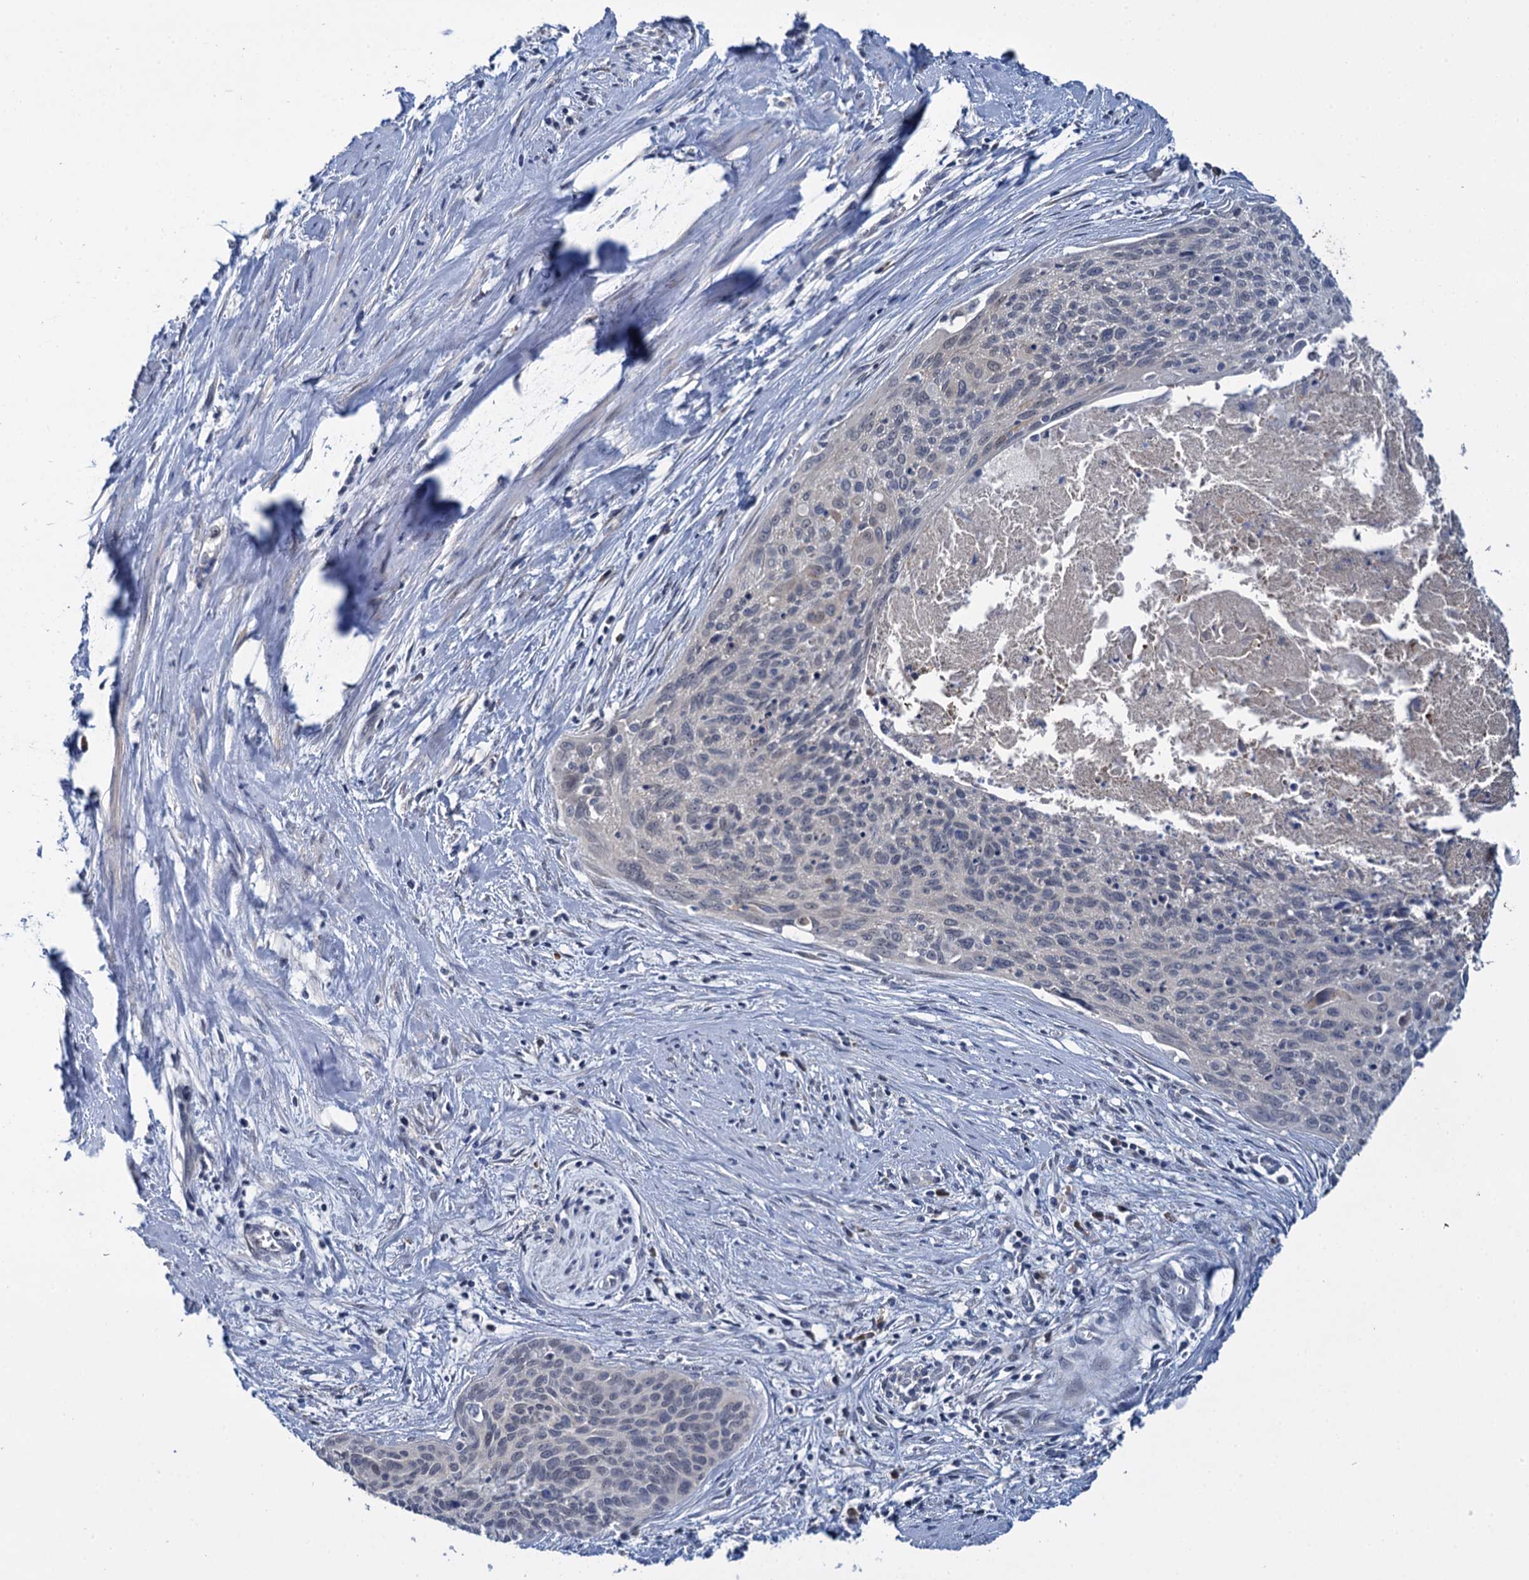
{"staining": {"intensity": "negative", "quantity": "none", "location": "none"}, "tissue": "cervical cancer", "cell_type": "Tumor cells", "image_type": "cancer", "snomed": [{"axis": "morphology", "description": "Squamous cell carcinoma, NOS"}, {"axis": "topography", "description": "Cervix"}], "caption": "DAB (3,3'-diaminobenzidine) immunohistochemical staining of human cervical squamous cell carcinoma displays no significant positivity in tumor cells.", "gene": "ANKRD42", "patient": {"sex": "female", "age": 55}}